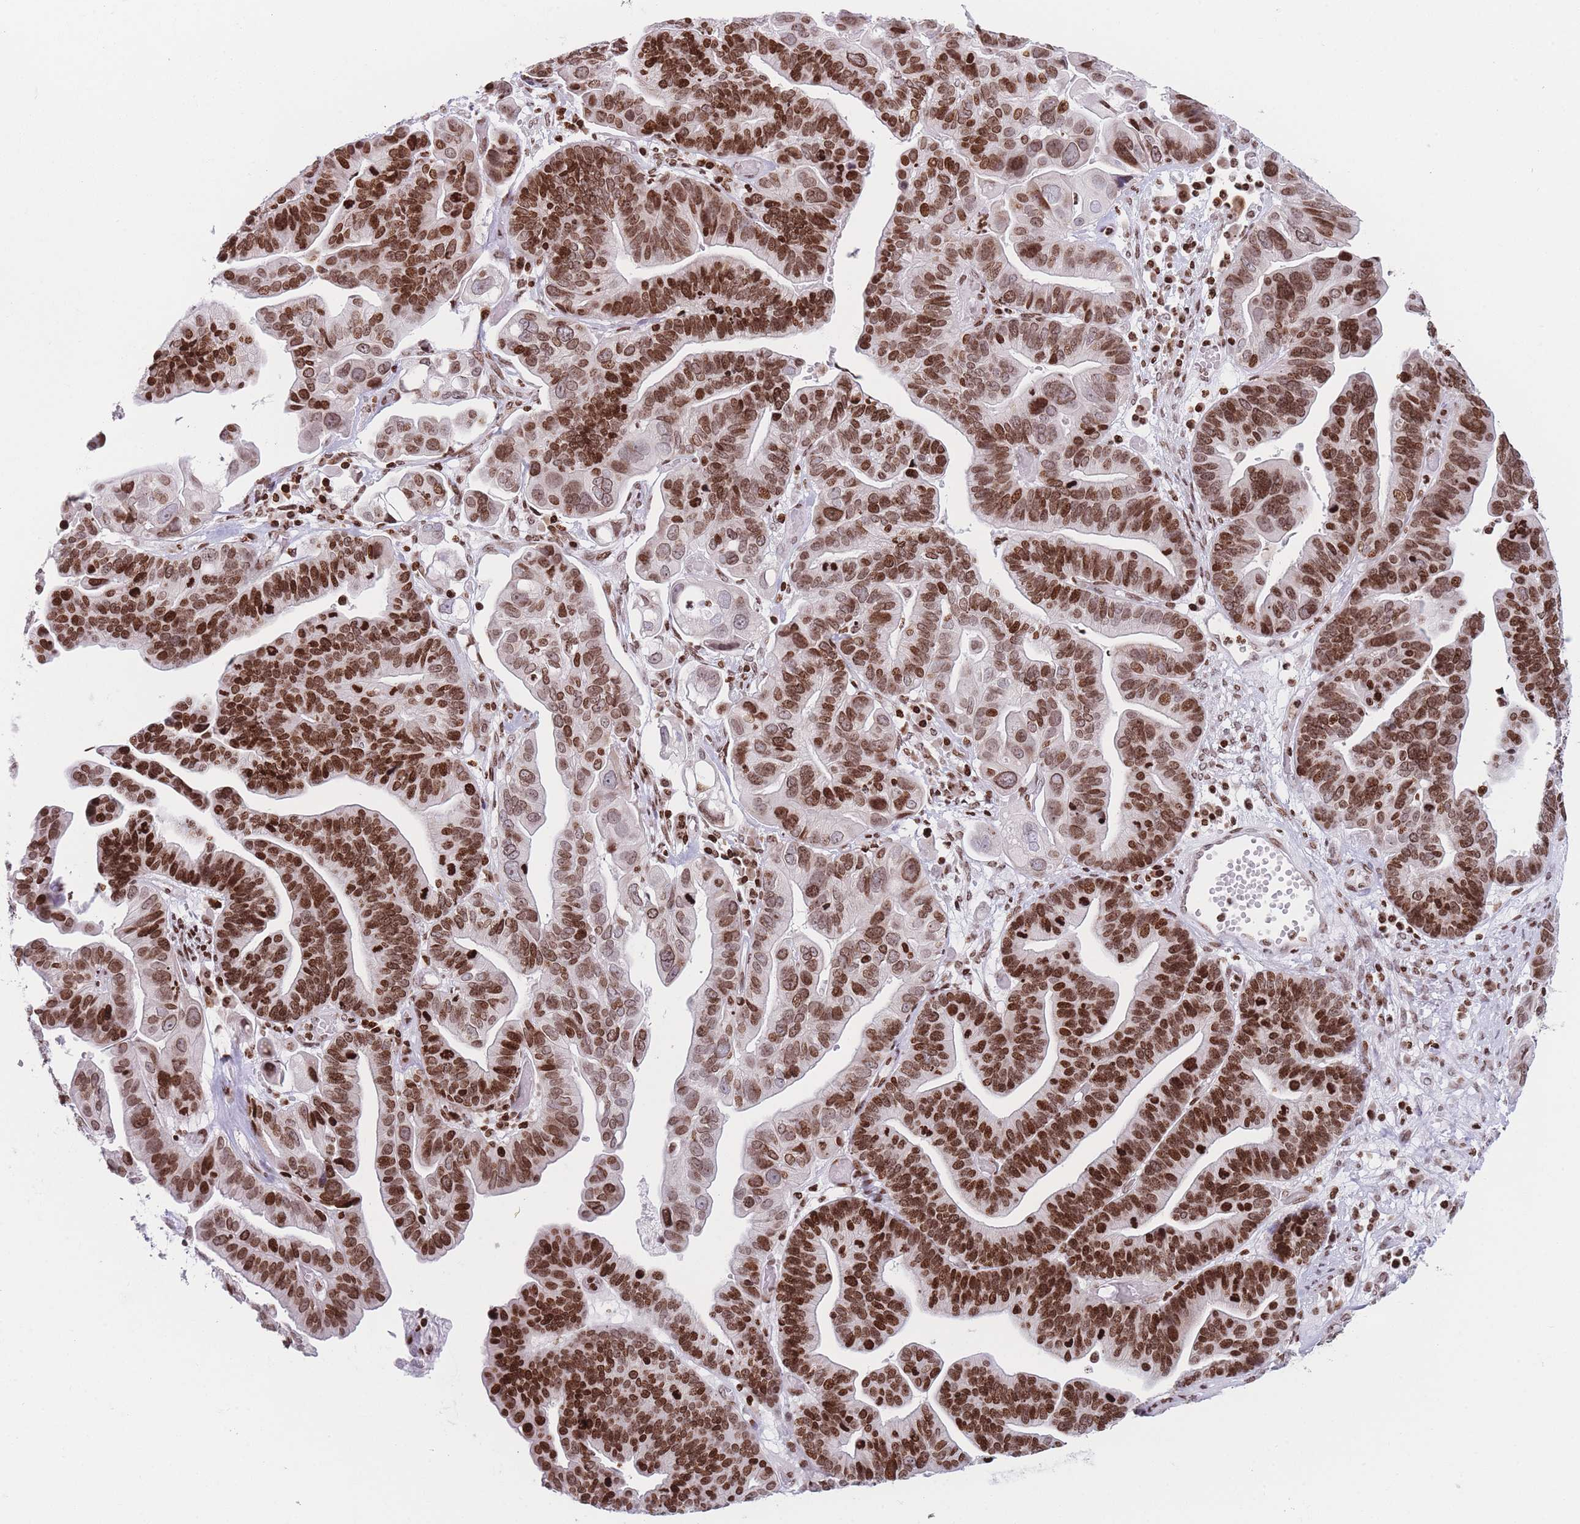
{"staining": {"intensity": "strong", "quantity": ">75%", "location": "nuclear"}, "tissue": "ovarian cancer", "cell_type": "Tumor cells", "image_type": "cancer", "snomed": [{"axis": "morphology", "description": "Cystadenocarcinoma, serous, NOS"}, {"axis": "topography", "description": "Ovary"}], "caption": "A histopathology image of ovarian cancer (serous cystadenocarcinoma) stained for a protein exhibits strong nuclear brown staining in tumor cells.", "gene": "AK9", "patient": {"sex": "female", "age": 56}}